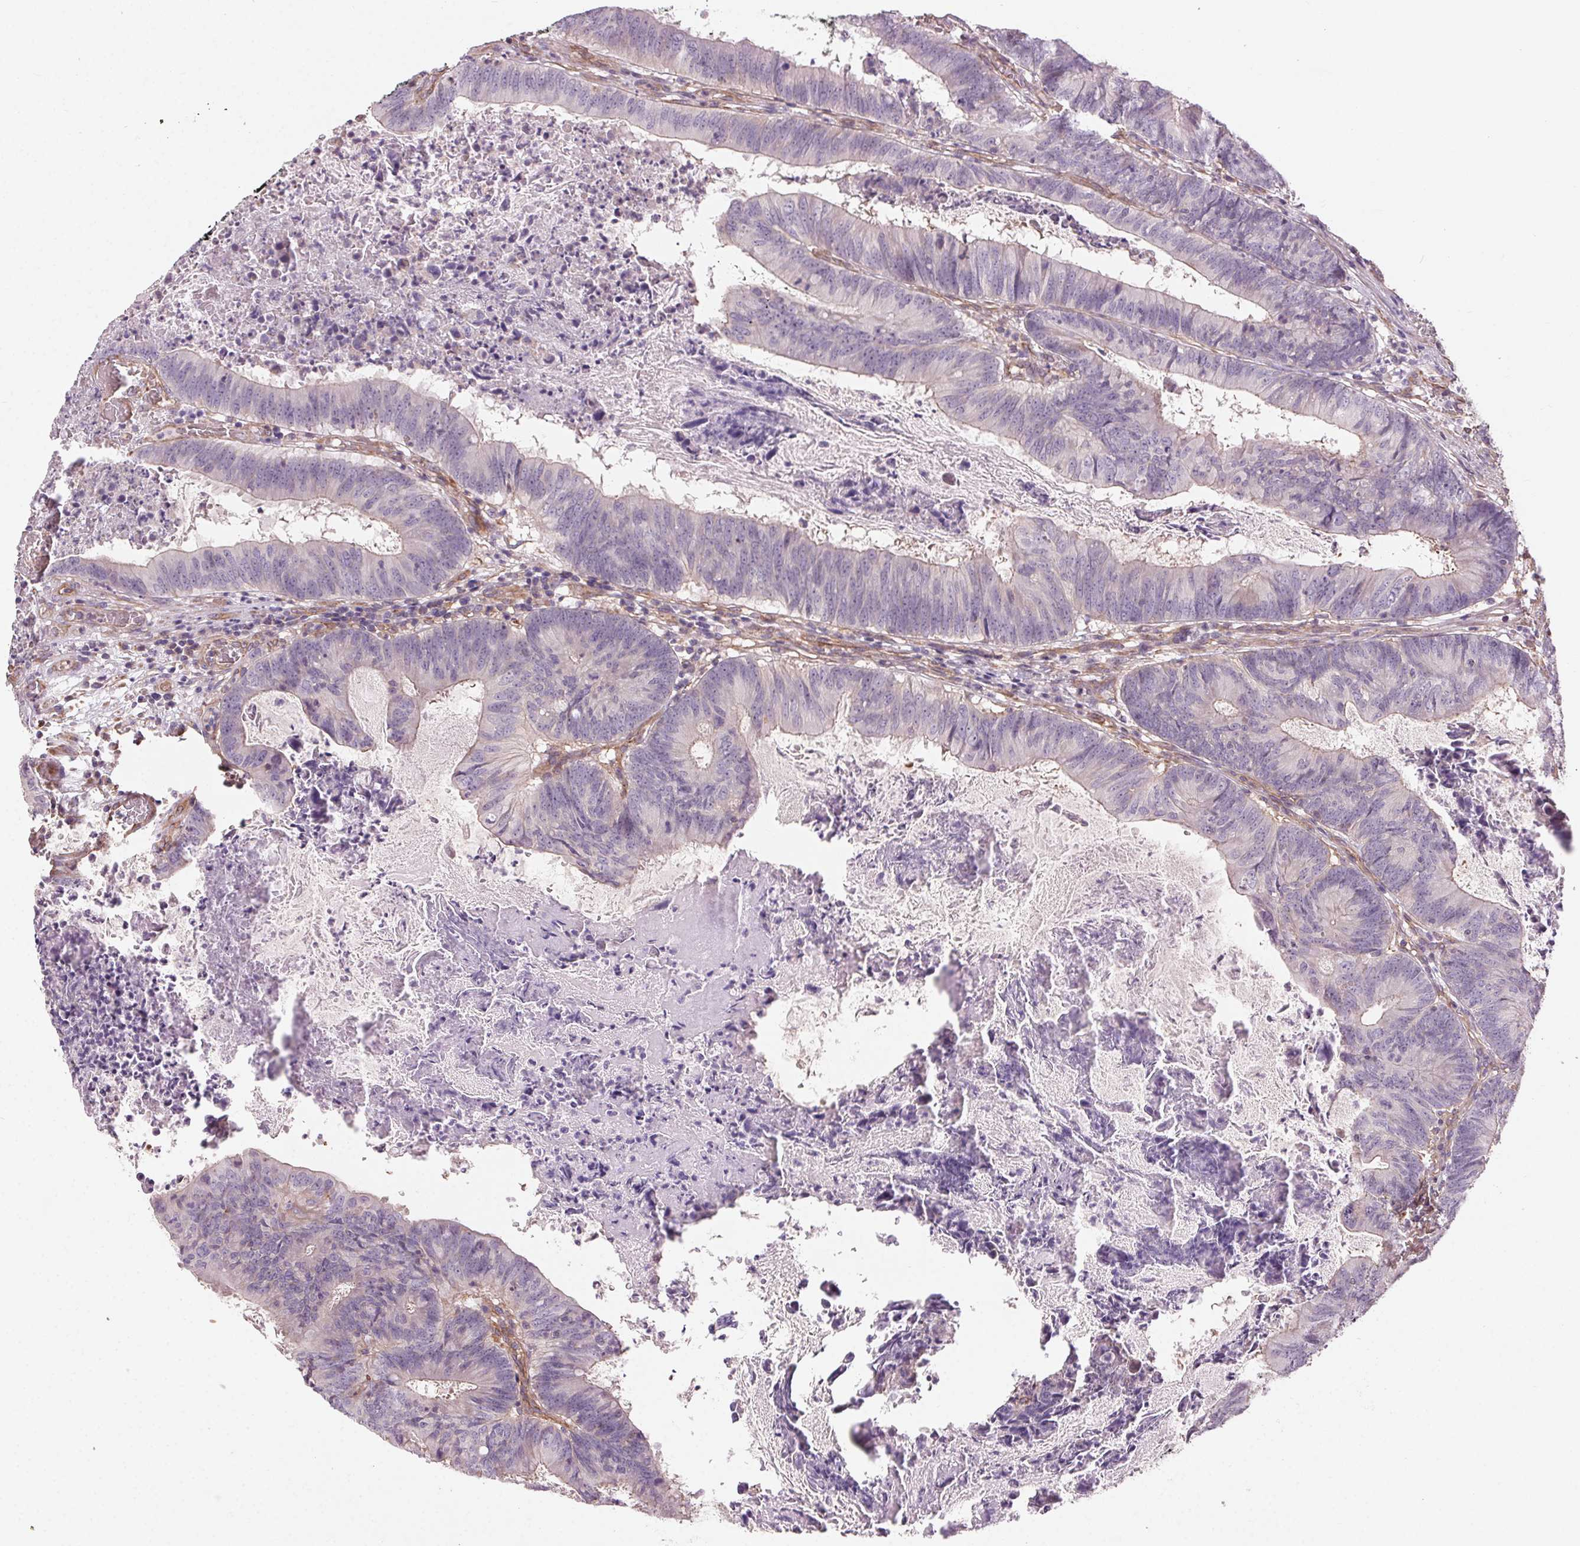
{"staining": {"intensity": "negative", "quantity": "none", "location": "none"}, "tissue": "colorectal cancer", "cell_type": "Tumor cells", "image_type": "cancer", "snomed": [{"axis": "morphology", "description": "Adenocarcinoma, NOS"}, {"axis": "topography", "description": "Colon"}], "caption": "Immunohistochemistry (IHC) of human colorectal cancer (adenocarcinoma) displays no expression in tumor cells.", "gene": "CCSER1", "patient": {"sex": "female", "age": 70}}